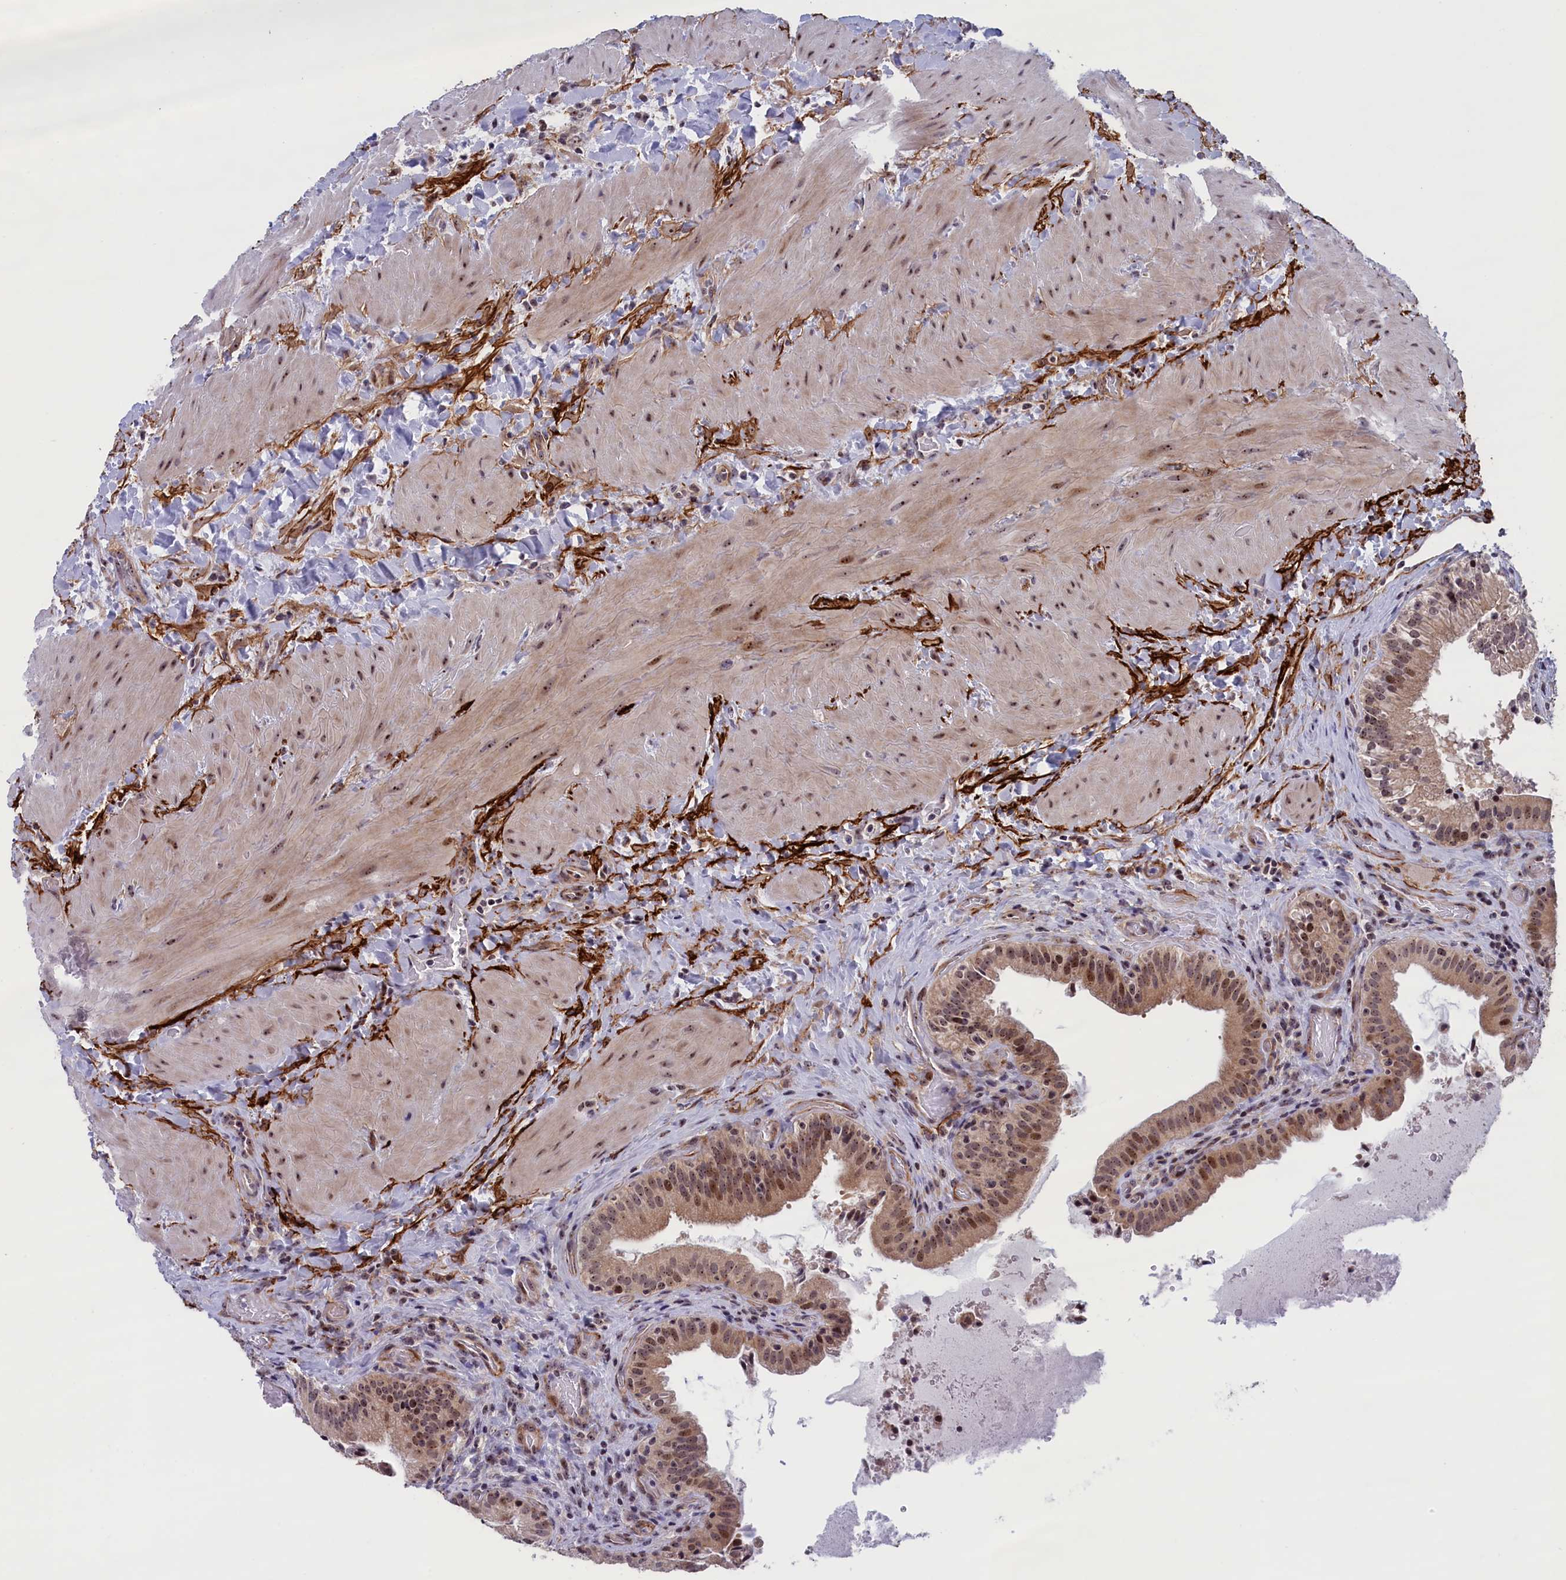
{"staining": {"intensity": "moderate", "quantity": ">75%", "location": "cytoplasmic/membranous,nuclear"}, "tissue": "gallbladder", "cell_type": "Glandular cells", "image_type": "normal", "snomed": [{"axis": "morphology", "description": "Normal tissue, NOS"}, {"axis": "topography", "description": "Gallbladder"}], "caption": "A high-resolution image shows immunohistochemistry staining of unremarkable gallbladder, which demonstrates moderate cytoplasmic/membranous,nuclear staining in approximately >75% of glandular cells. The protein of interest is shown in brown color, while the nuclei are stained blue.", "gene": "PPAN", "patient": {"sex": "male", "age": 24}}